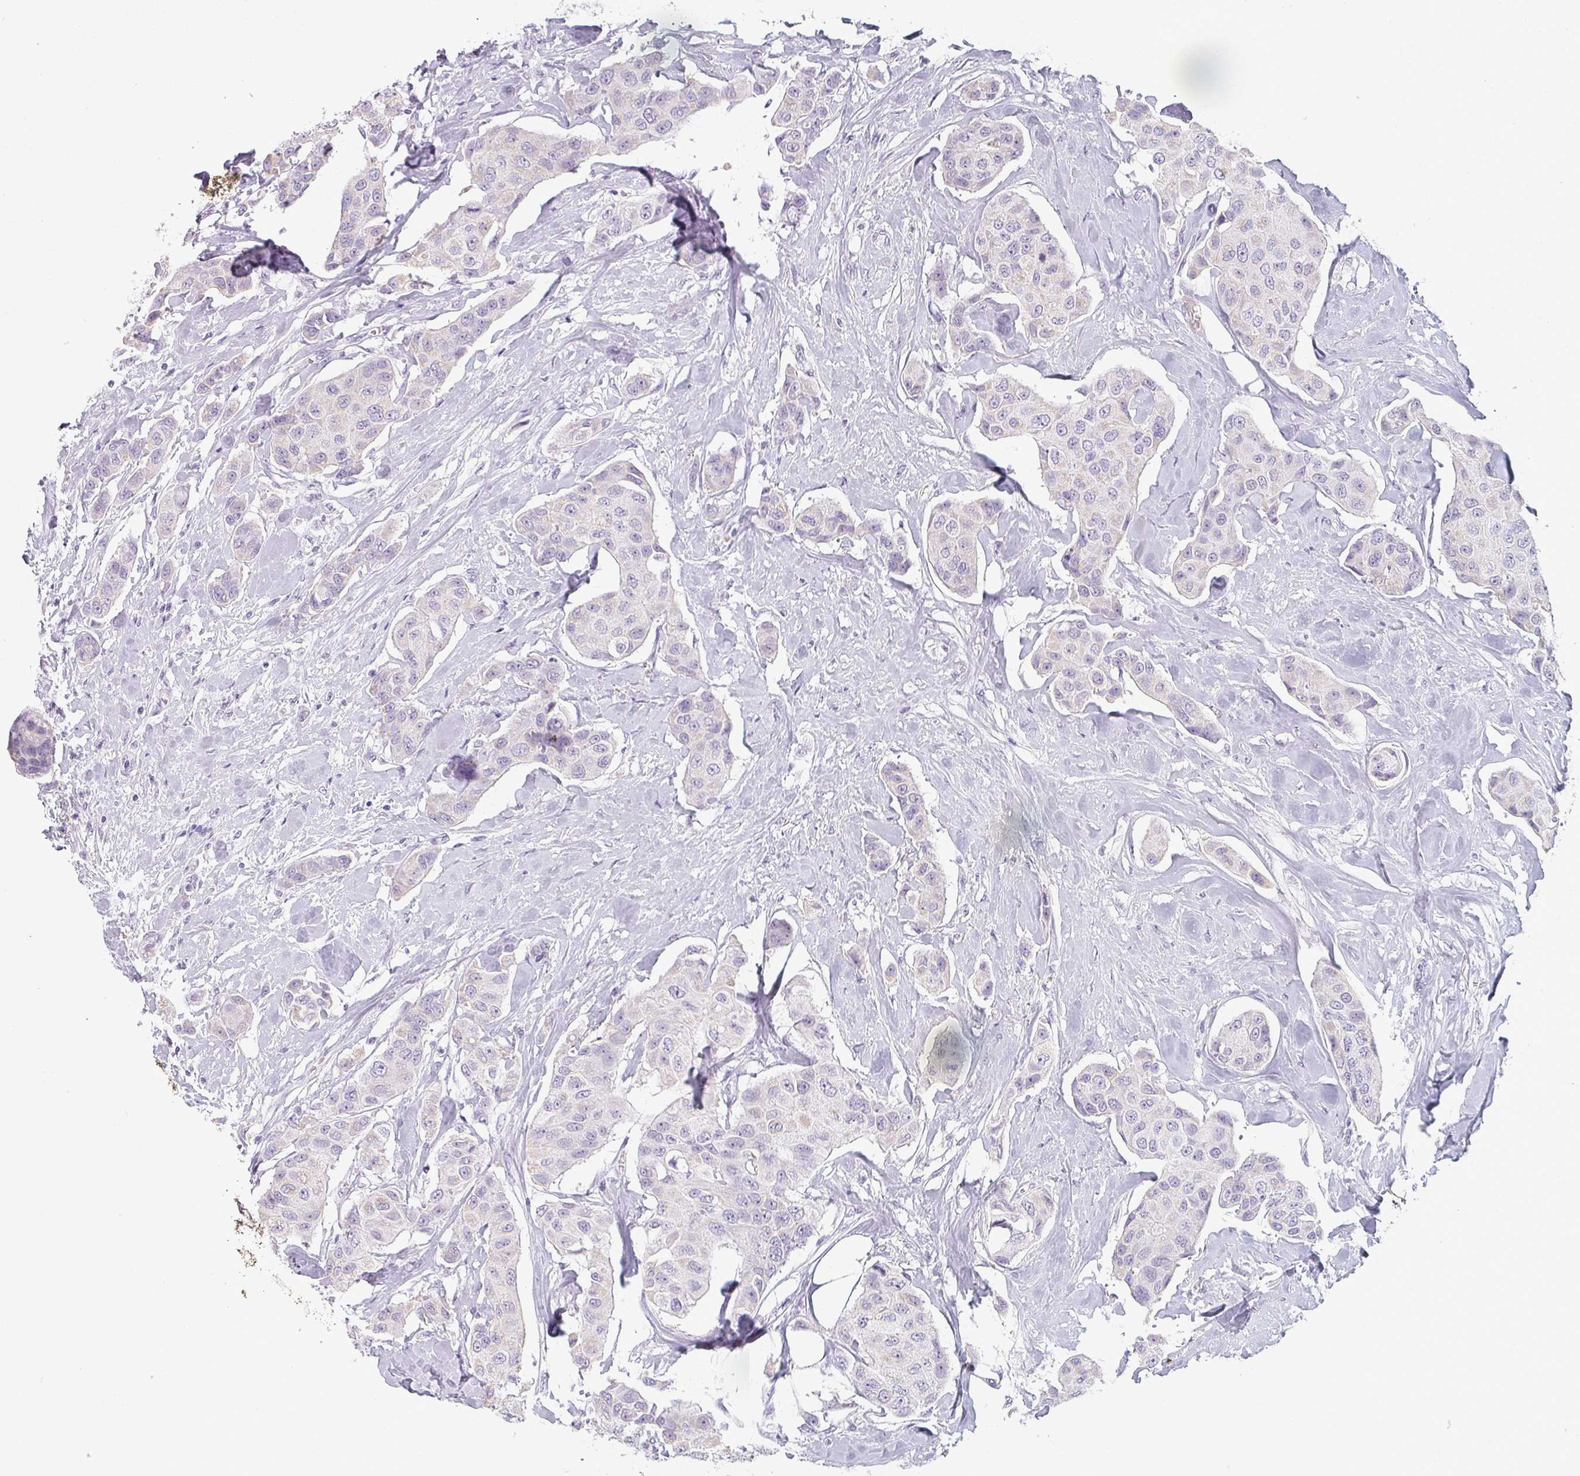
{"staining": {"intensity": "negative", "quantity": "none", "location": "none"}, "tissue": "breast cancer", "cell_type": "Tumor cells", "image_type": "cancer", "snomed": [{"axis": "morphology", "description": "Duct carcinoma"}, {"axis": "topography", "description": "Breast"}, {"axis": "topography", "description": "Lymph node"}], "caption": "DAB immunohistochemical staining of intraductal carcinoma (breast) demonstrates no significant positivity in tumor cells.", "gene": "SFTPA1", "patient": {"sex": "female", "age": 80}}